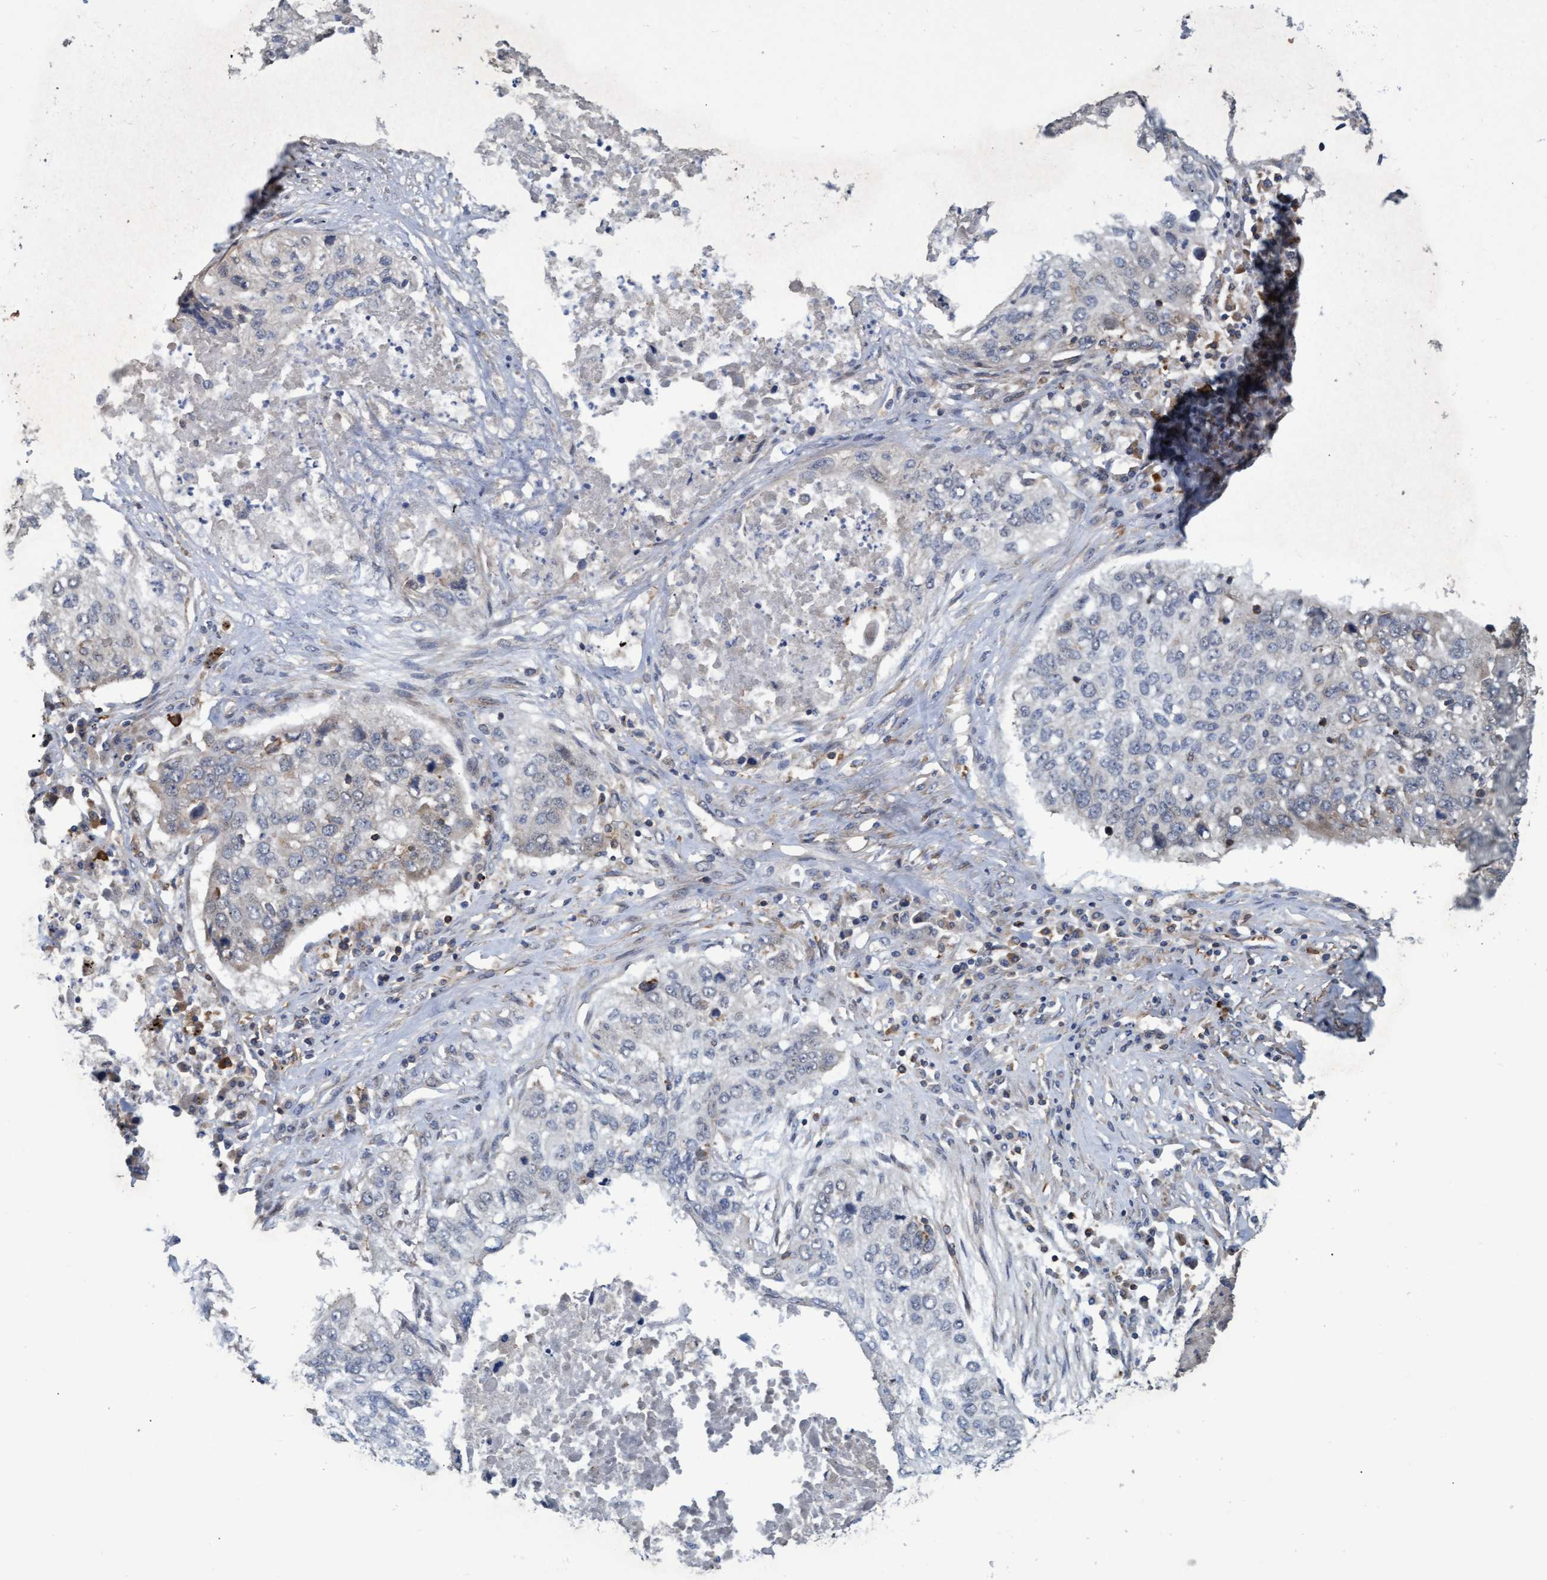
{"staining": {"intensity": "negative", "quantity": "none", "location": "none"}, "tissue": "lung cancer", "cell_type": "Tumor cells", "image_type": "cancer", "snomed": [{"axis": "morphology", "description": "Squamous cell carcinoma, NOS"}, {"axis": "topography", "description": "Lung"}], "caption": "IHC micrograph of neoplastic tissue: lung cancer (squamous cell carcinoma) stained with DAB (3,3'-diaminobenzidine) exhibits no significant protein staining in tumor cells.", "gene": "NAA15", "patient": {"sex": "female", "age": 63}}